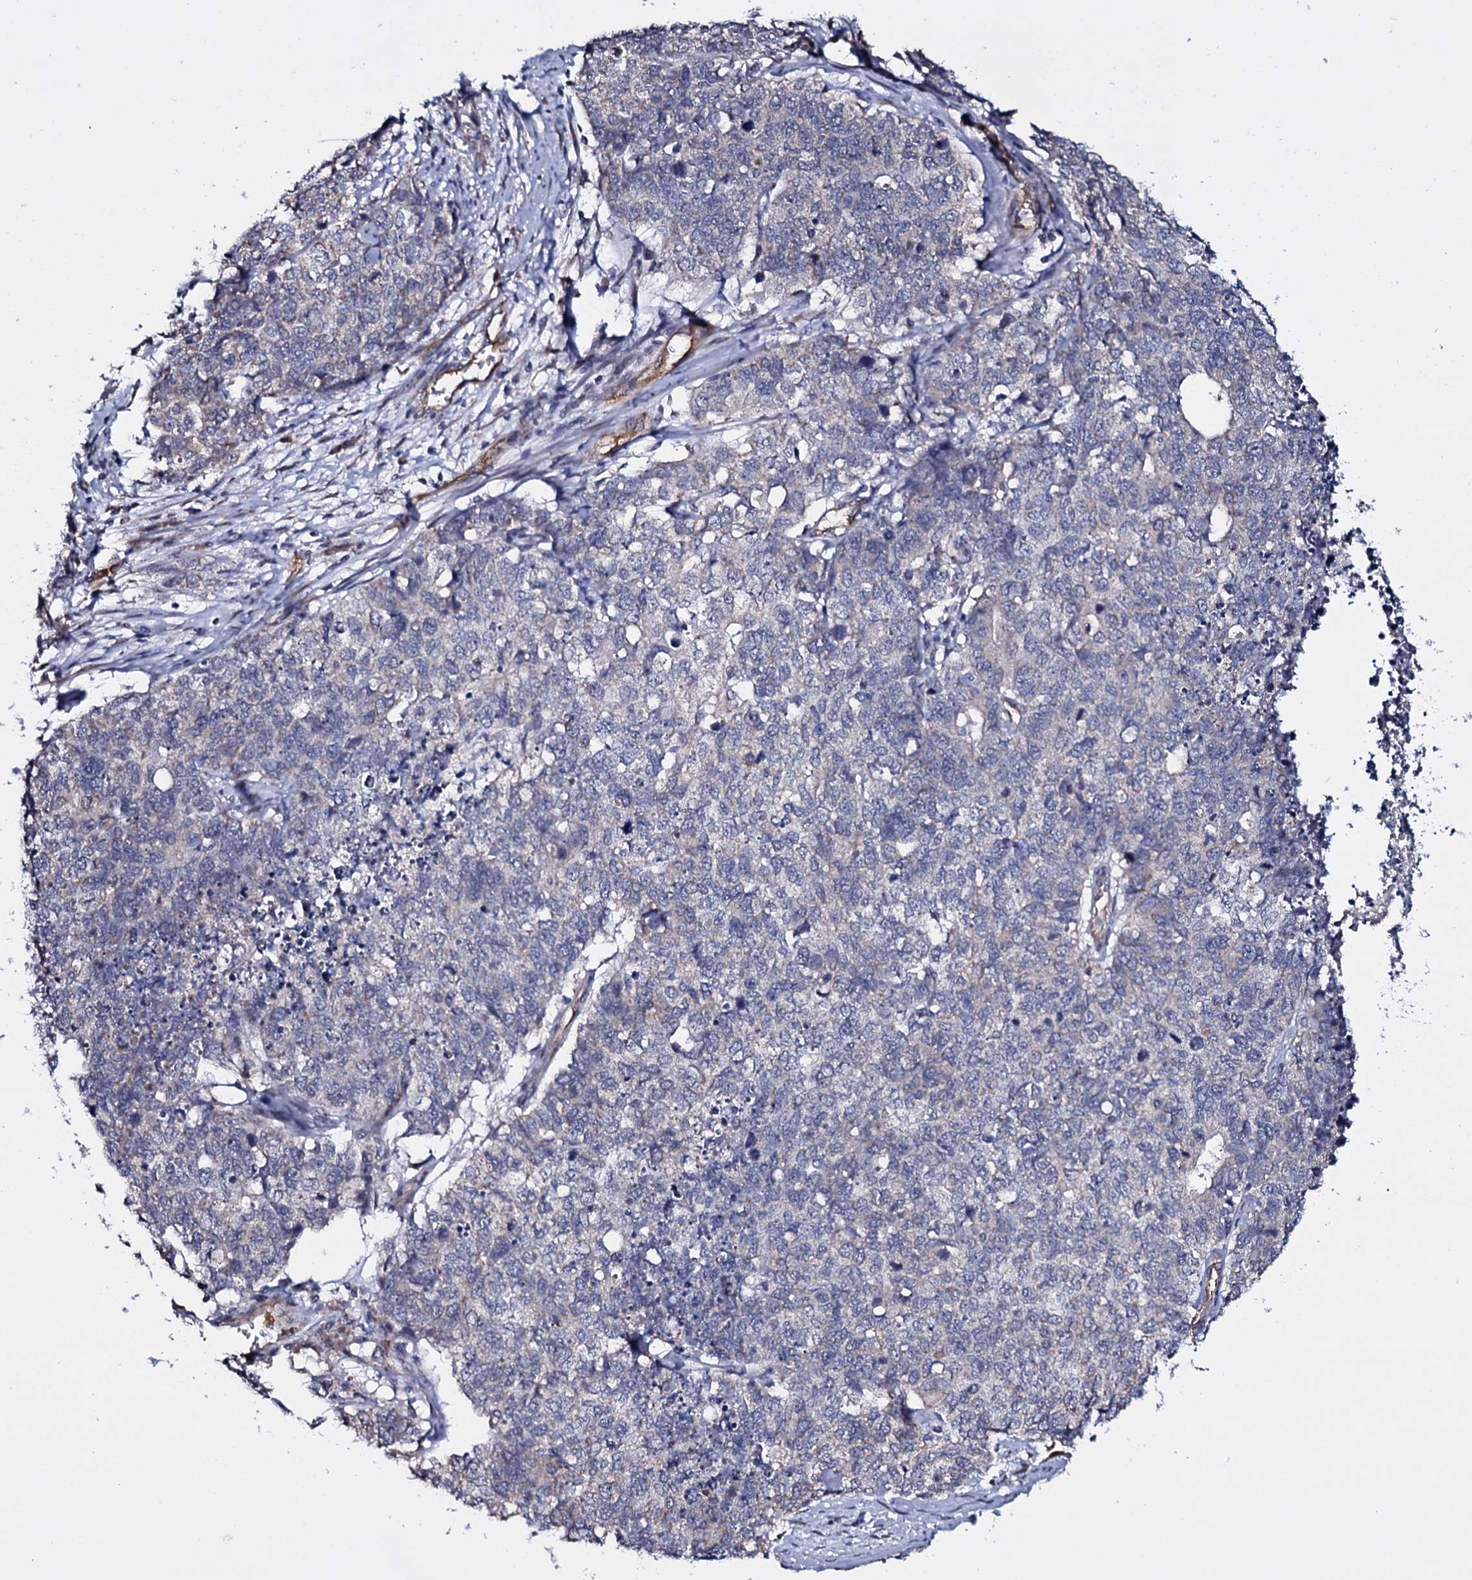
{"staining": {"intensity": "negative", "quantity": "none", "location": "none"}, "tissue": "cervical cancer", "cell_type": "Tumor cells", "image_type": "cancer", "snomed": [{"axis": "morphology", "description": "Squamous cell carcinoma, NOS"}, {"axis": "topography", "description": "Cervix"}], "caption": "Immunohistochemistry (IHC) histopathology image of neoplastic tissue: cervical cancer (squamous cell carcinoma) stained with DAB (3,3'-diaminobenzidine) demonstrates no significant protein positivity in tumor cells.", "gene": "GAREM1", "patient": {"sex": "female", "age": 63}}